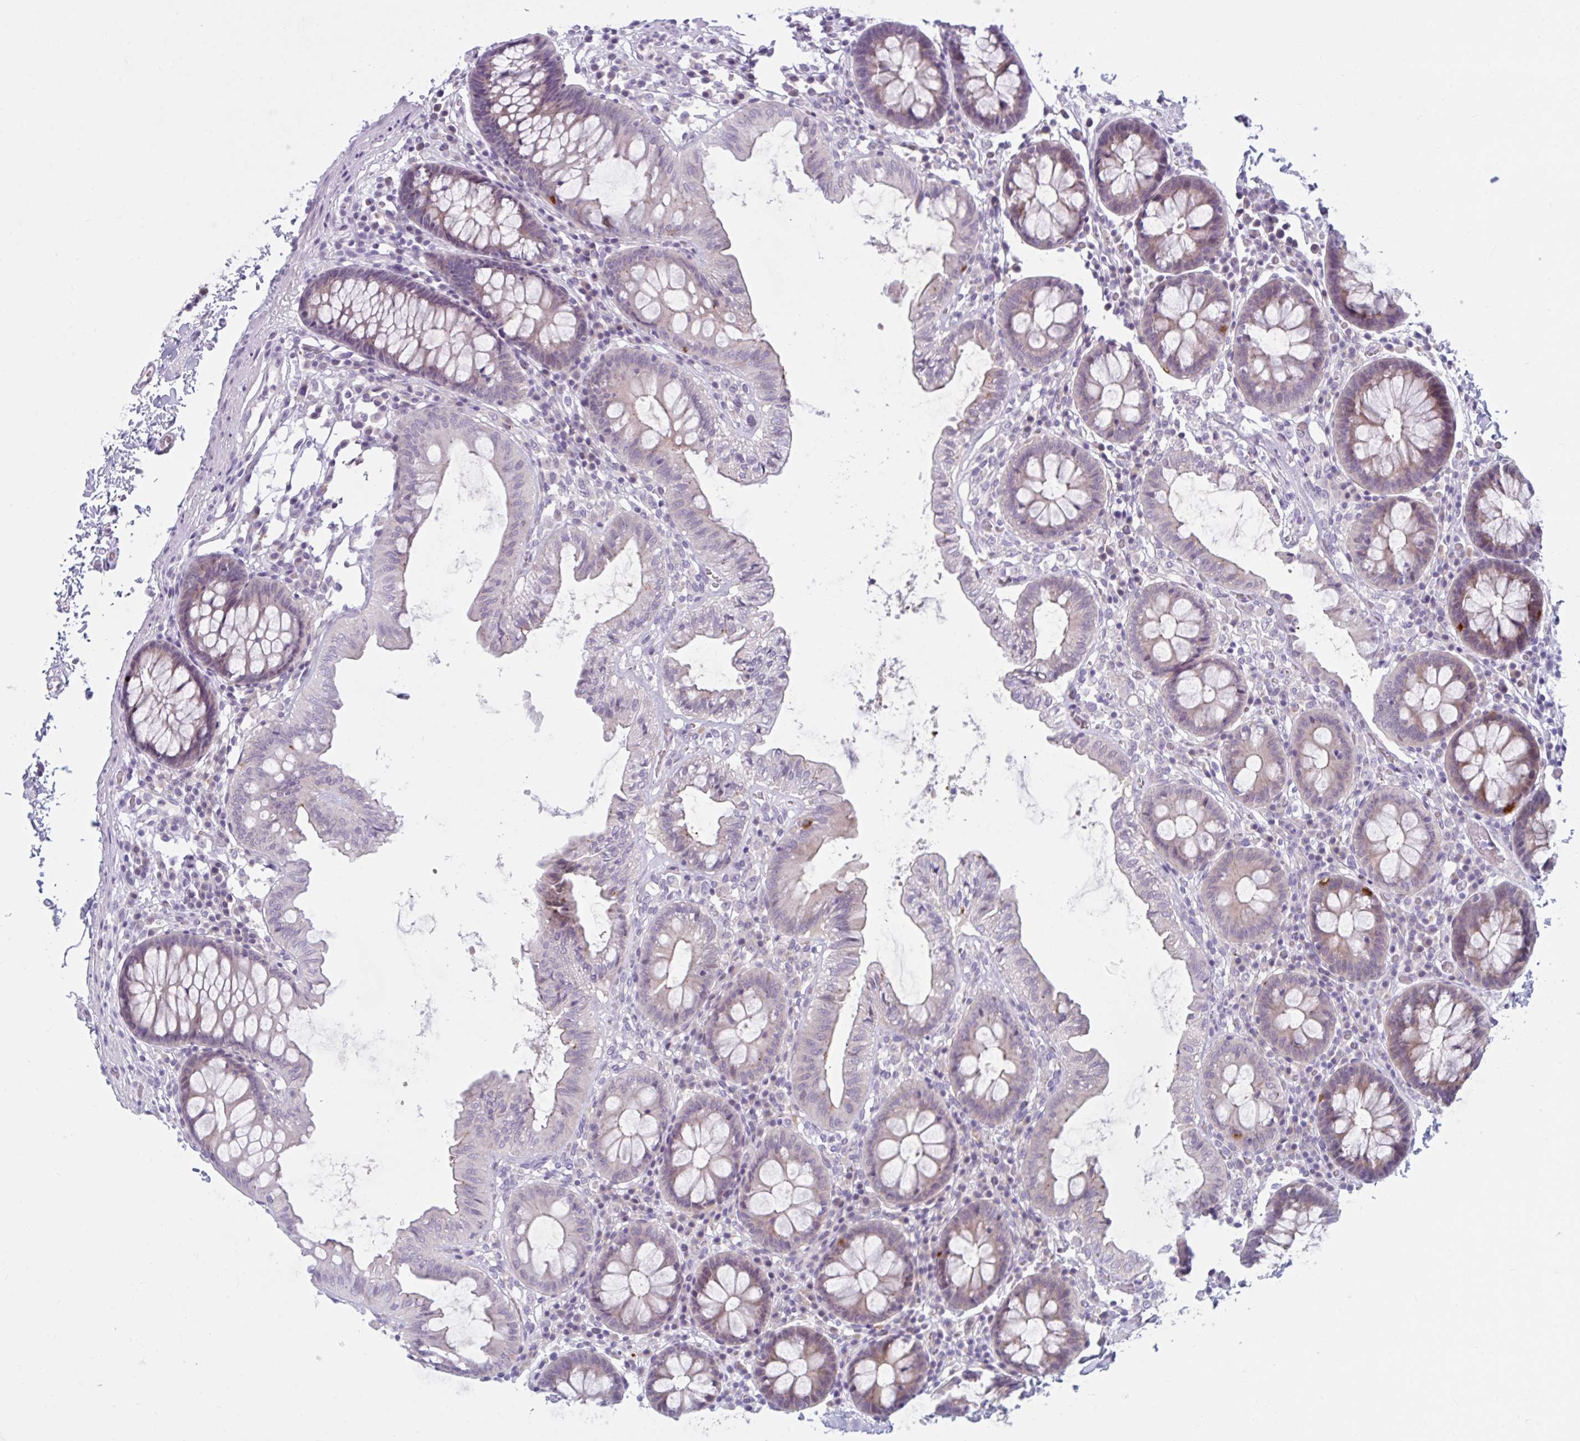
{"staining": {"intensity": "negative", "quantity": "none", "location": "none"}, "tissue": "colon", "cell_type": "Endothelial cells", "image_type": "normal", "snomed": [{"axis": "morphology", "description": "Normal tissue, NOS"}, {"axis": "topography", "description": "Colon"}, {"axis": "topography", "description": "Peripheral nerve tissue"}], "caption": "Image shows no protein positivity in endothelial cells of normal colon. The staining is performed using DAB (3,3'-diaminobenzidine) brown chromogen with nuclei counter-stained in using hematoxylin.", "gene": "FAM153A", "patient": {"sex": "male", "age": 84}}